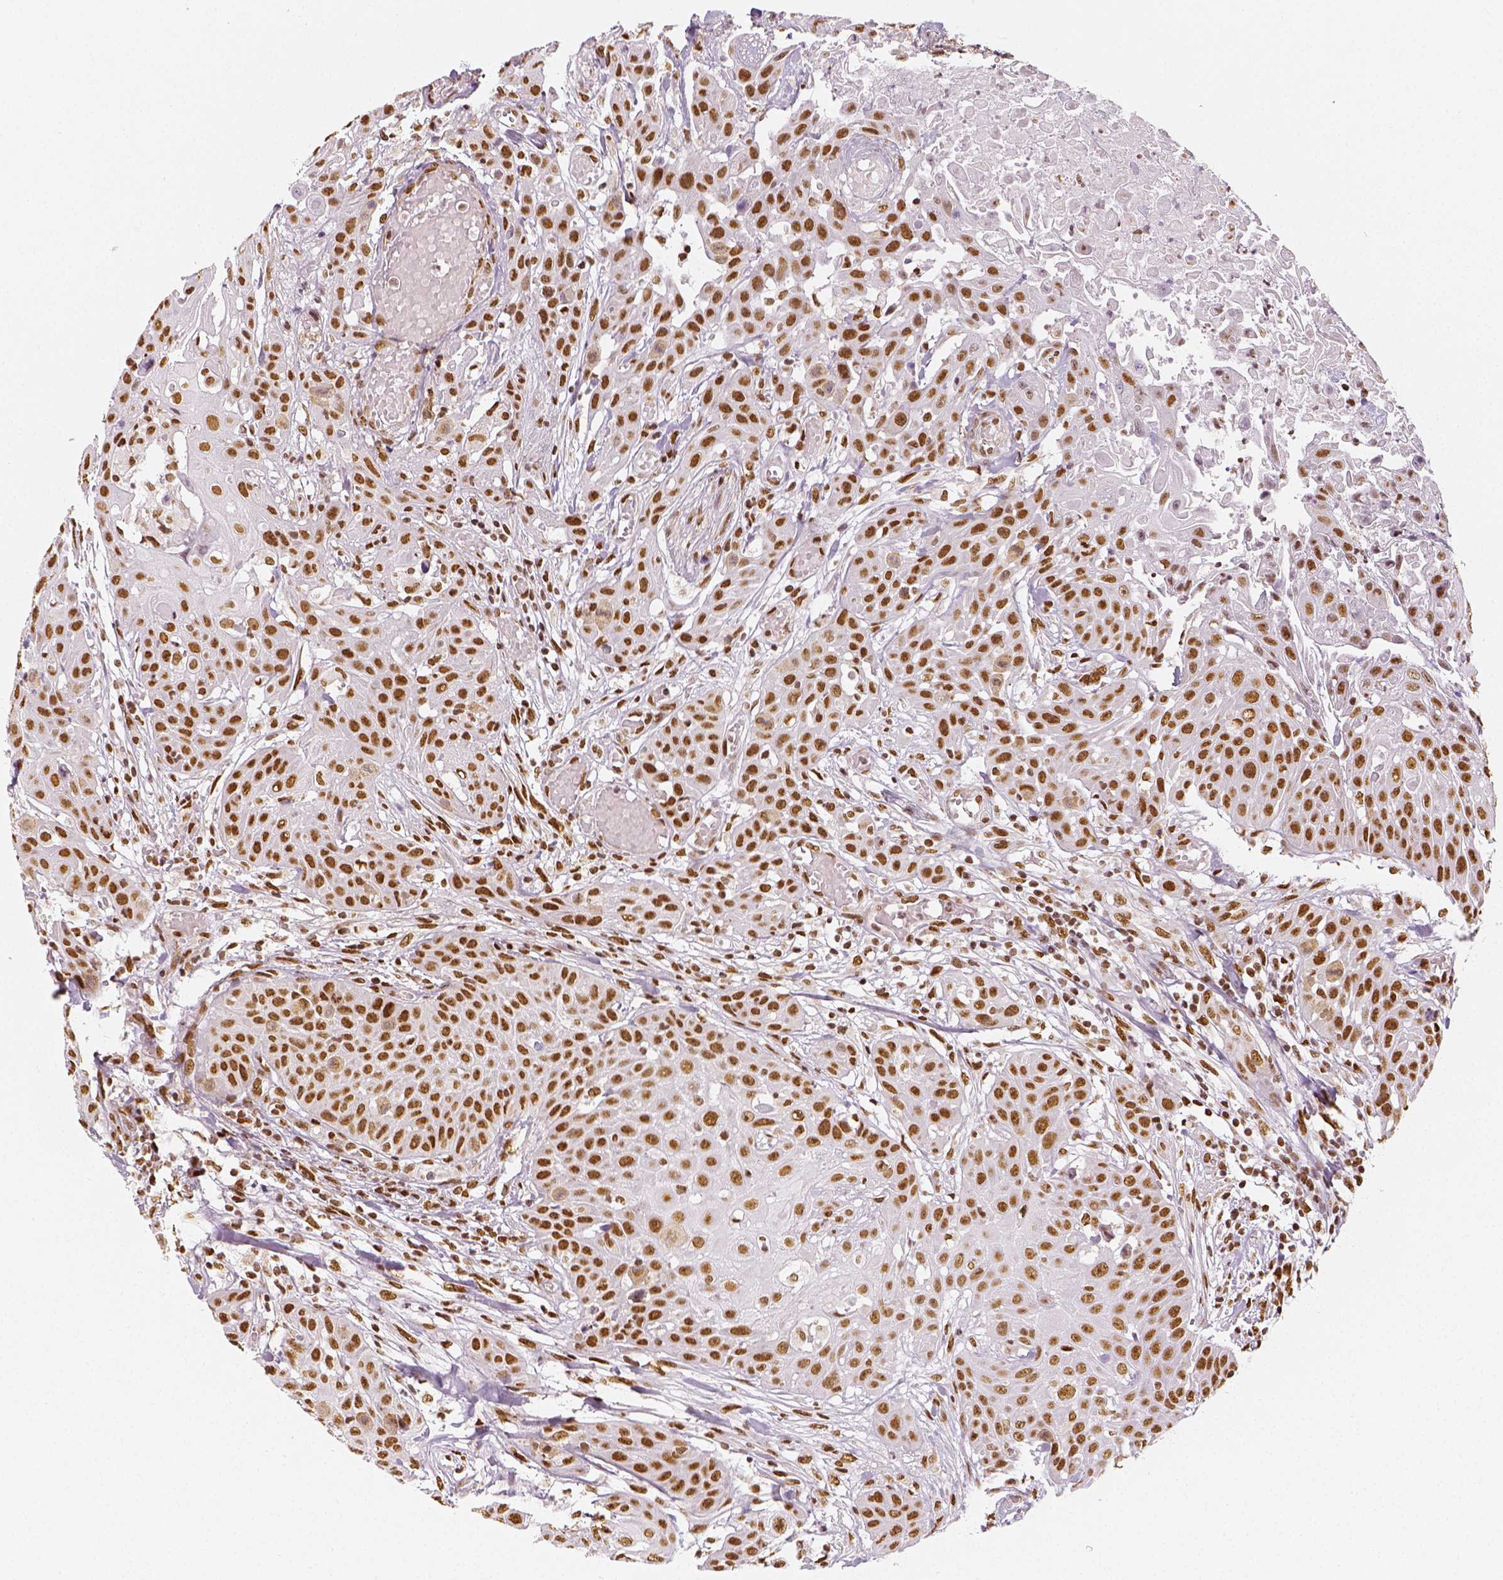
{"staining": {"intensity": "moderate", "quantity": ">75%", "location": "nuclear"}, "tissue": "head and neck cancer", "cell_type": "Tumor cells", "image_type": "cancer", "snomed": [{"axis": "morphology", "description": "Squamous cell carcinoma, NOS"}, {"axis": "topography", "description": "Oral tissue"}, {"axis": "topography", "description": "Head-Neck"}], "caption": "Protein expression analysis of head and neck cancer (squamous cell carcinoma) reveals moderate nuclear staining in about >75% of tumor cells.", "gene": "KDM5B", "patient": {"sex": "female", "age": 55}}